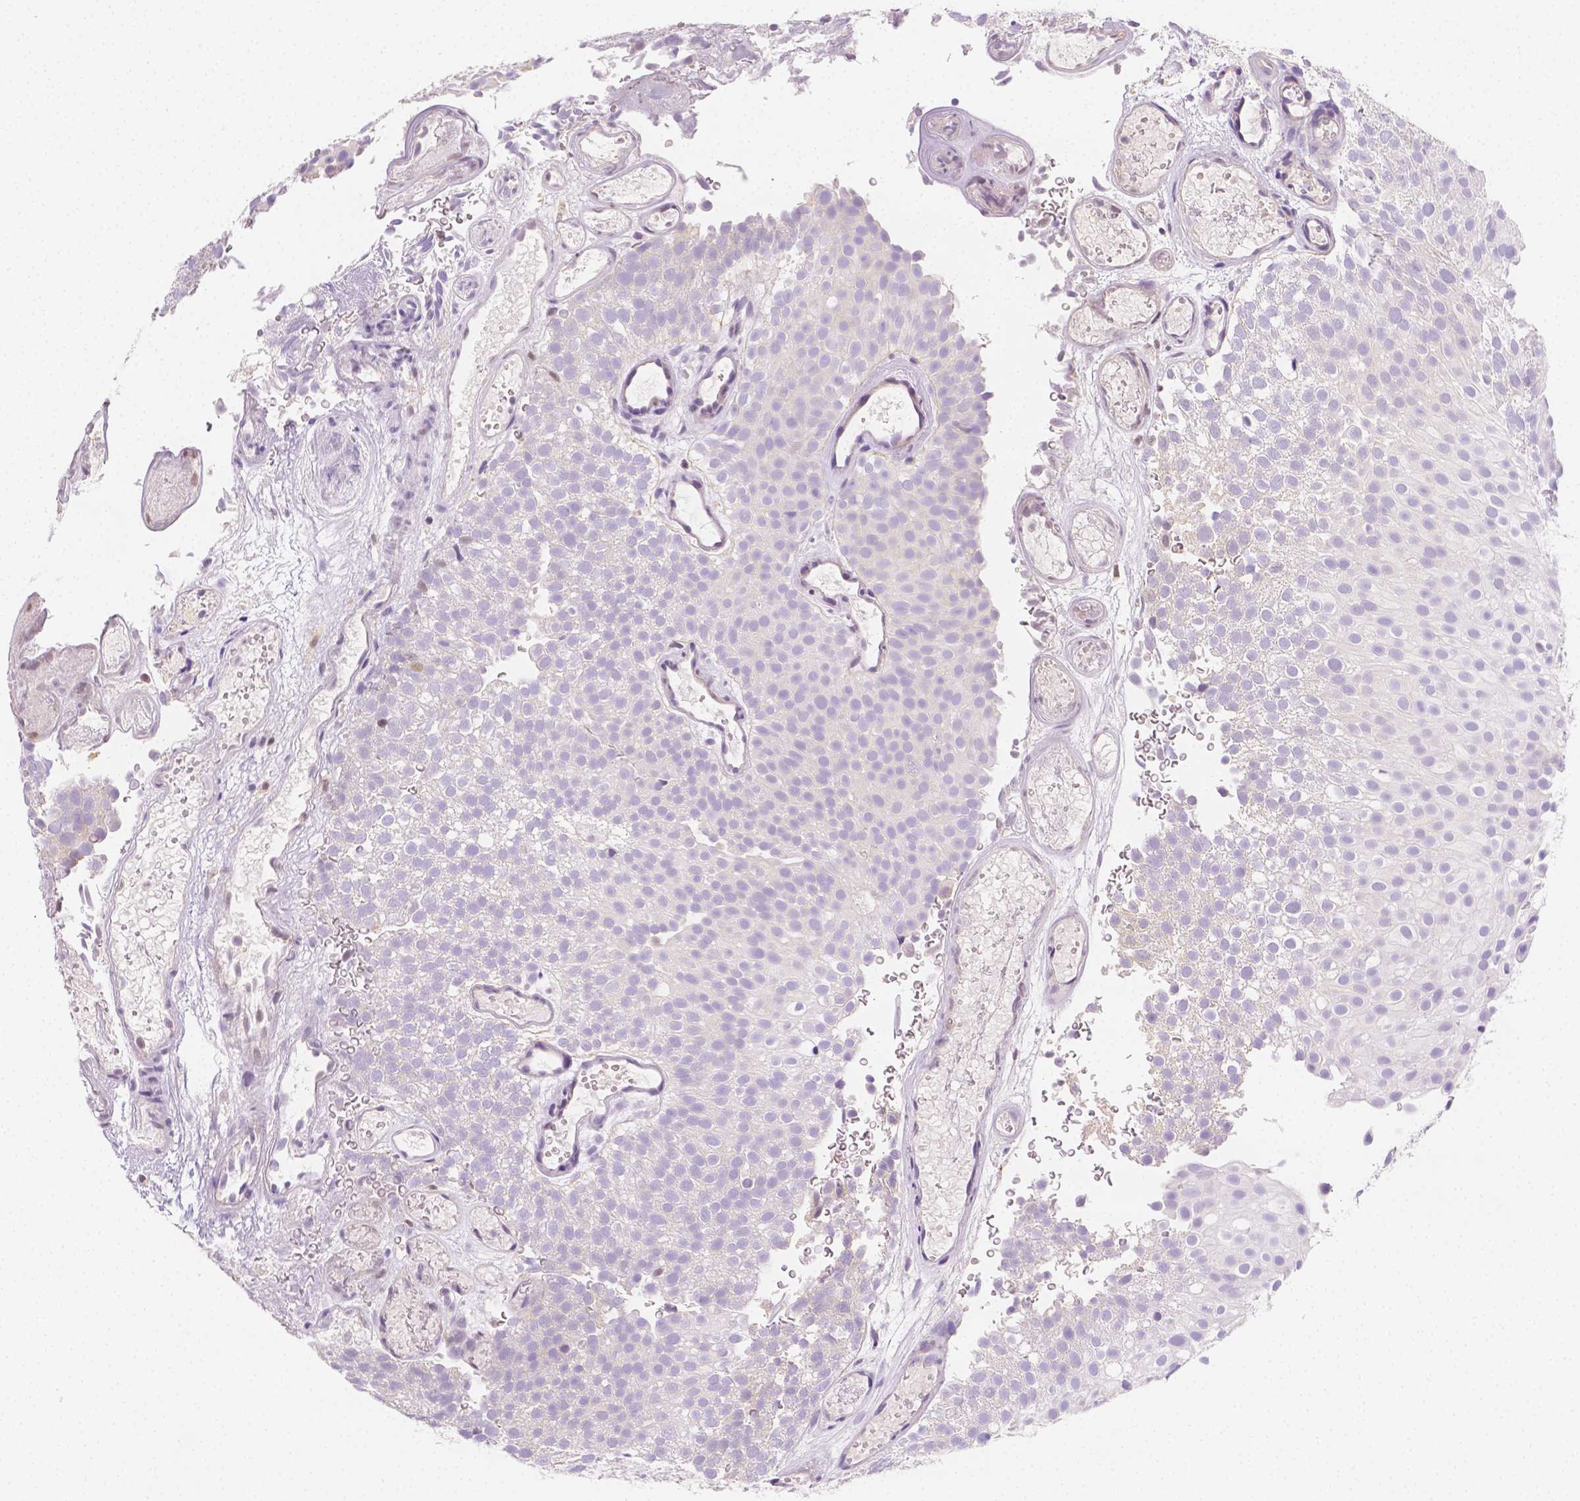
{"staining": {"intensity": "negative", "quantity": "none", "location": "none"}, "tissue": "urothelial cancer", "cell_type": "Tumor cells", "image_type": "cancer", "snomed": [{"axis": "morphology", "description": "Urothelial carcinoma, Low grade"}, {"axis": "topography", "description": "Urinary bladder"}], "caption": "A high-resolution image shows IHC staining of urothelial cancer, which displays no significant positivity in tumor cells. (Immunohistochemistry (ihc), brightfield microscopy, high magnification).", "gene": "SGTB", "patient": {"sex": "male", "age": 78}}